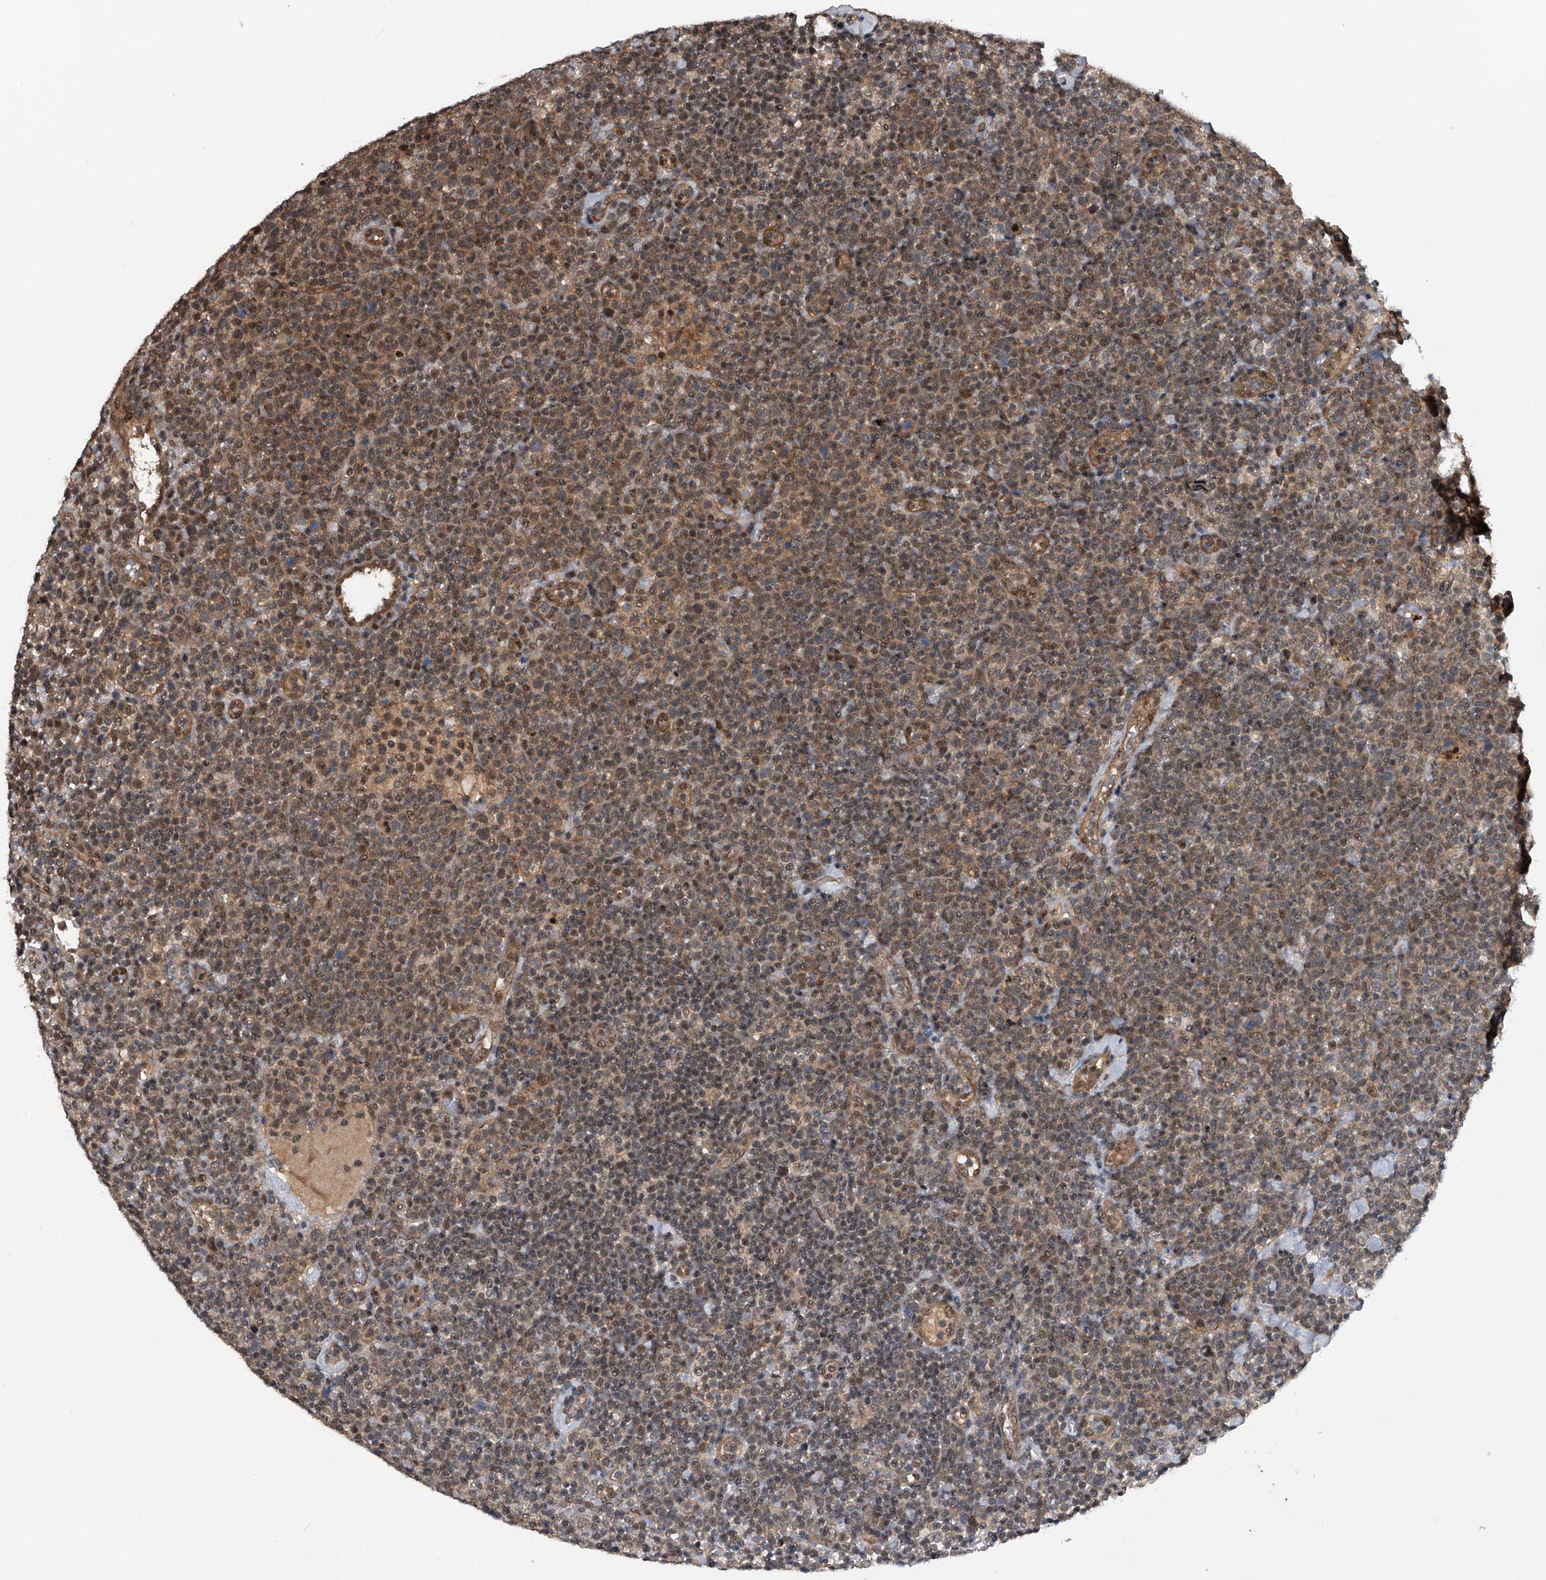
{"staining": {"intensity": "weak", "quantity": "25%-75%", "location": "cytoplasmic/membranous,nuclear"}, "tissue": "lymphoma", "cell_type": "Tumor cells", "image_type": "cancer", "snomed": [{"axis": "morphology", "description": "Malignant lymphoma, non-Hodgkin's type, High grade"}, {"axis": "topography", "description": "Lymph node"}], "caption": "Immunohistochemical staining of lymphoma reveals weak cytoplasmic/membranous and nuclear protein expression in approximately 25%-75% of tumor cells.", "gene": "SLC12A8", "patient": {"sex": "male", "age": 61}}